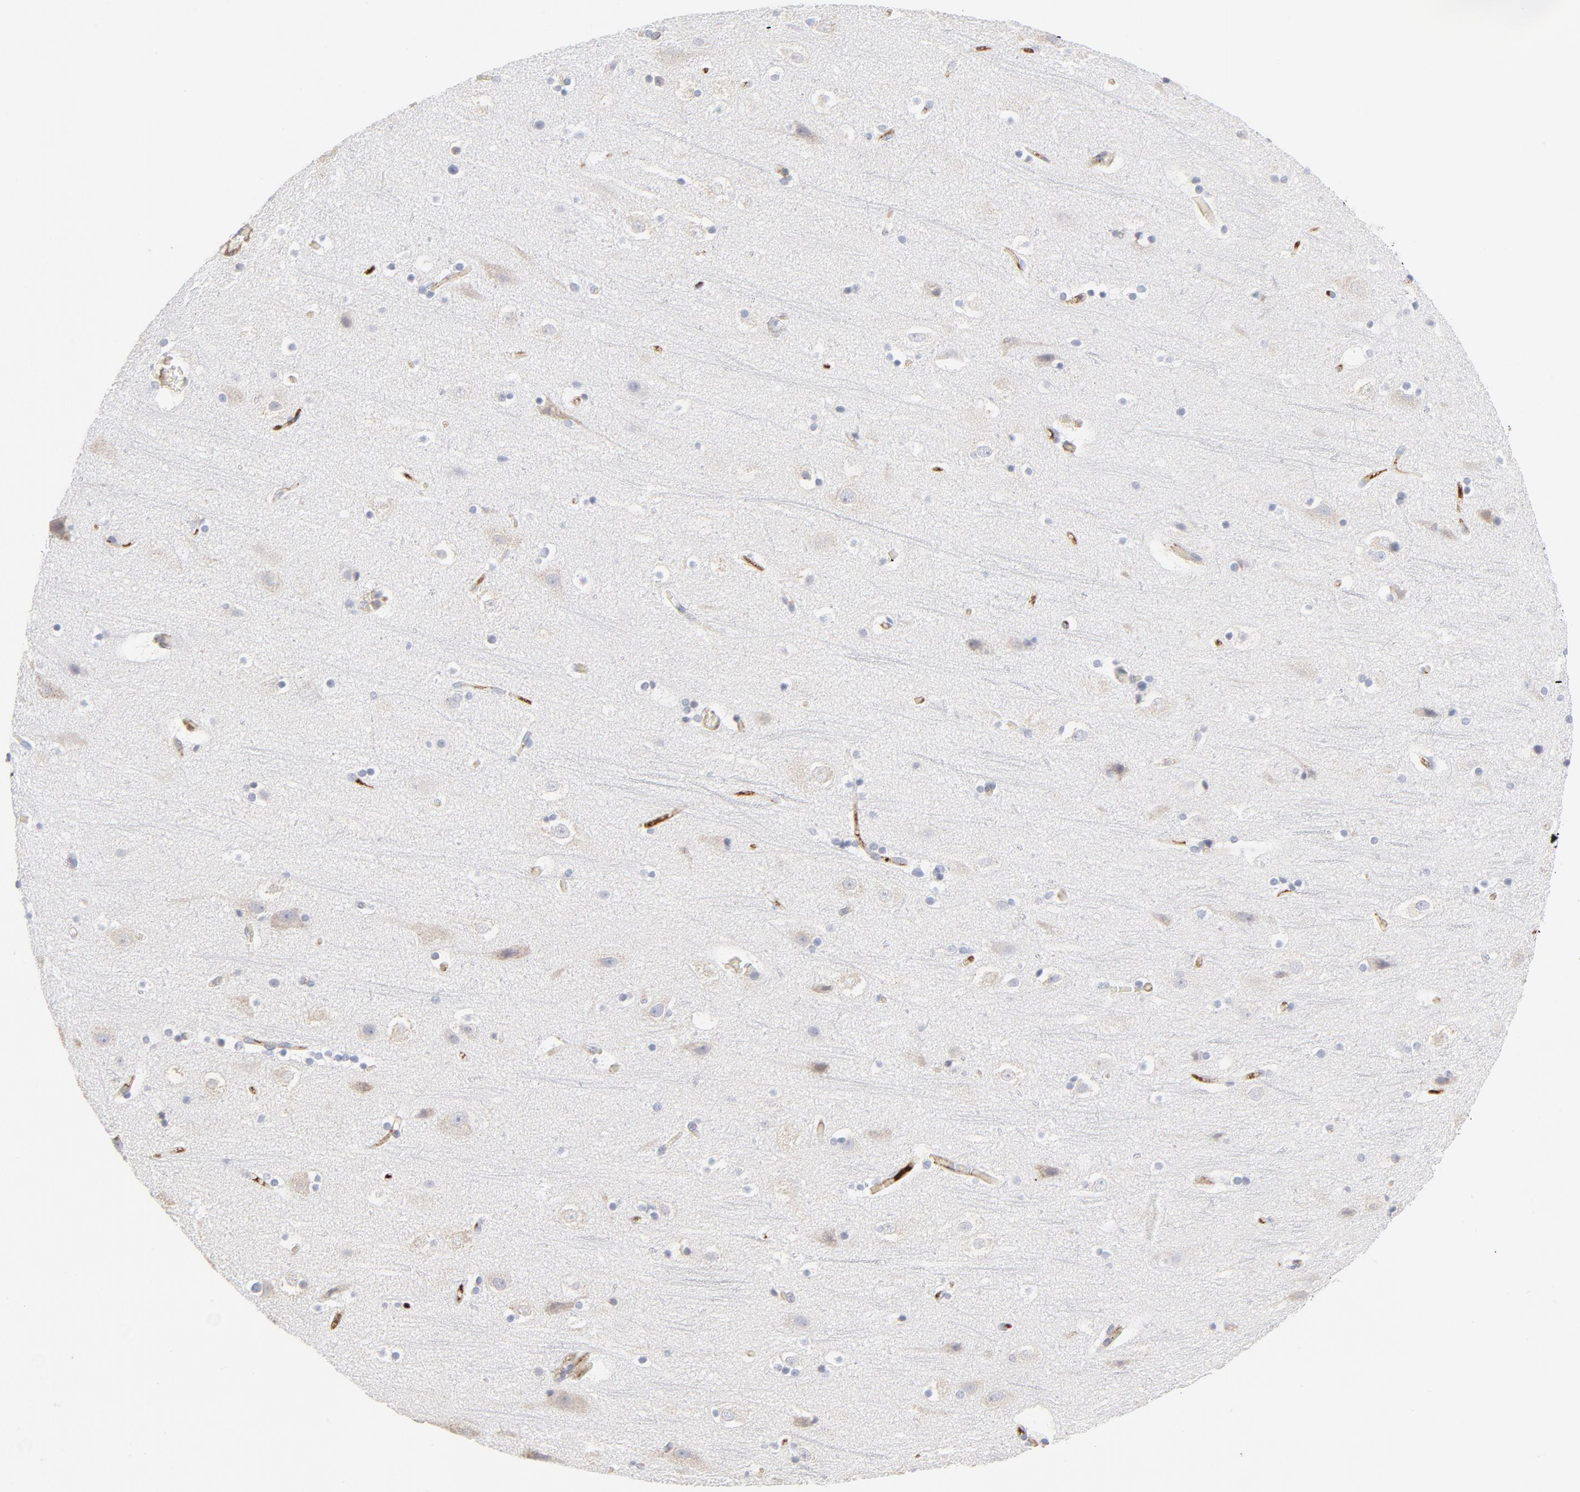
{"staining": {"intensity": "moderate", "quantity": ">75%", "location": "cytoplasmic/membranous"}, "tissue": "cerebral cortex", "cell_type": "Endothelial cells", "image_type": "normal", "snomed": [{"axis": "morphology", "description": "Normal tissue, NOS"}, {"axis": "topography", "description": "Cerebral cortex"}], "caption": "DAB immunohistochemical staining of normal human cerebral cortex displays moderate cytoplasmic/membranous protein expression in about >75% of endothelial cells. The protein is shown in brown color, while the nuclei are stained blue.", "gene": "PLAT", "patient": {"sex": "male", "age": 45}}